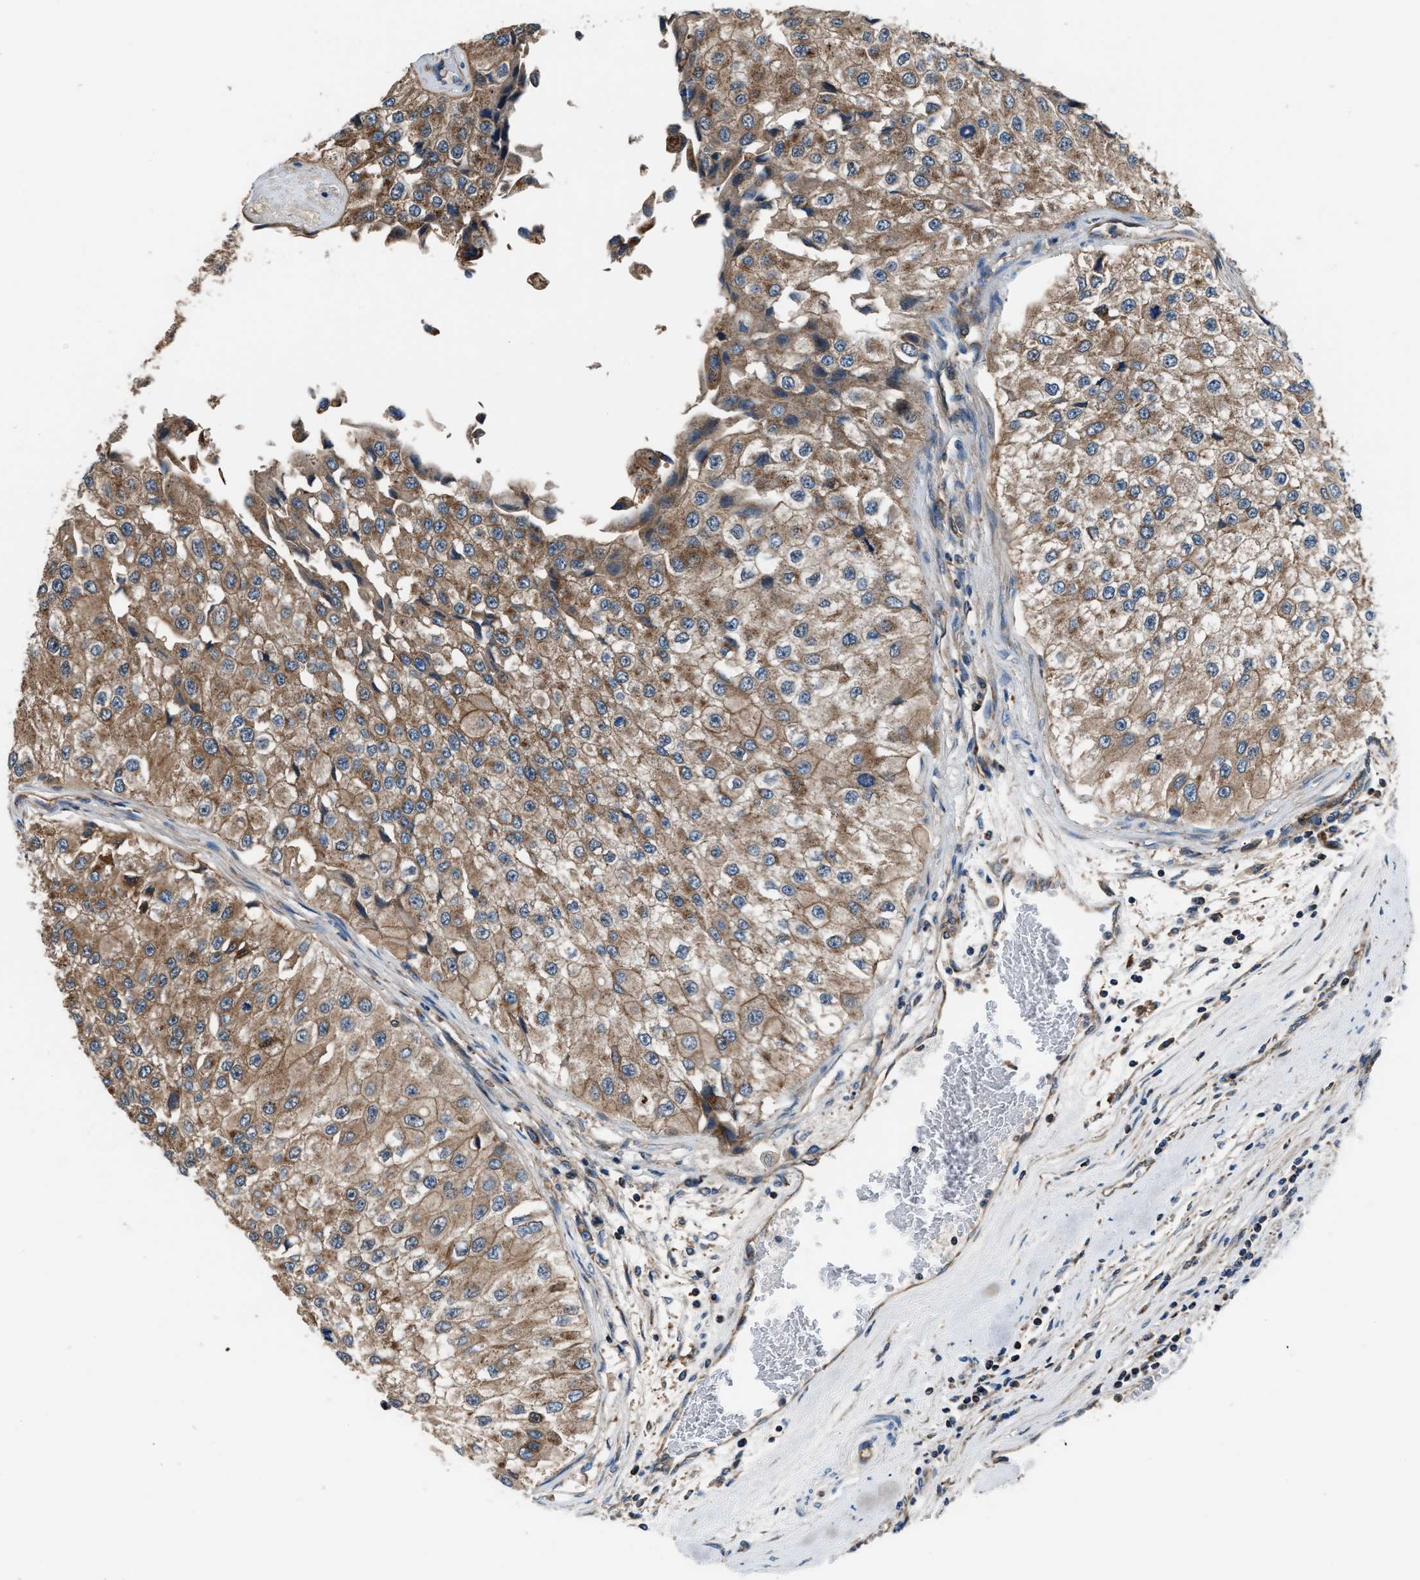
{"staining": {"intensity": "moderate", "quantity": ">75%", "location": "cytoplasmic/membranous"}, "tissue": "urothelial cancer", "cell_type": "Tumor cells", "image_type": "cancer", "snomed": [{"axis": "morphology", "description": "Urothelial carcinoma, High grade"}, {"axis": "topography", "description": "Kidney"}, {"axis": "topography", "description": "Urinary bladder"}], "caption": "Brown immunohistochemical staining in human urothelial carcinoma (high-grade) shows moderate cytoplasmic/membranous staining in about >75% of tumor cells.", "gene": "GGCT", "patient": {"sex": "male", "age": 77}}